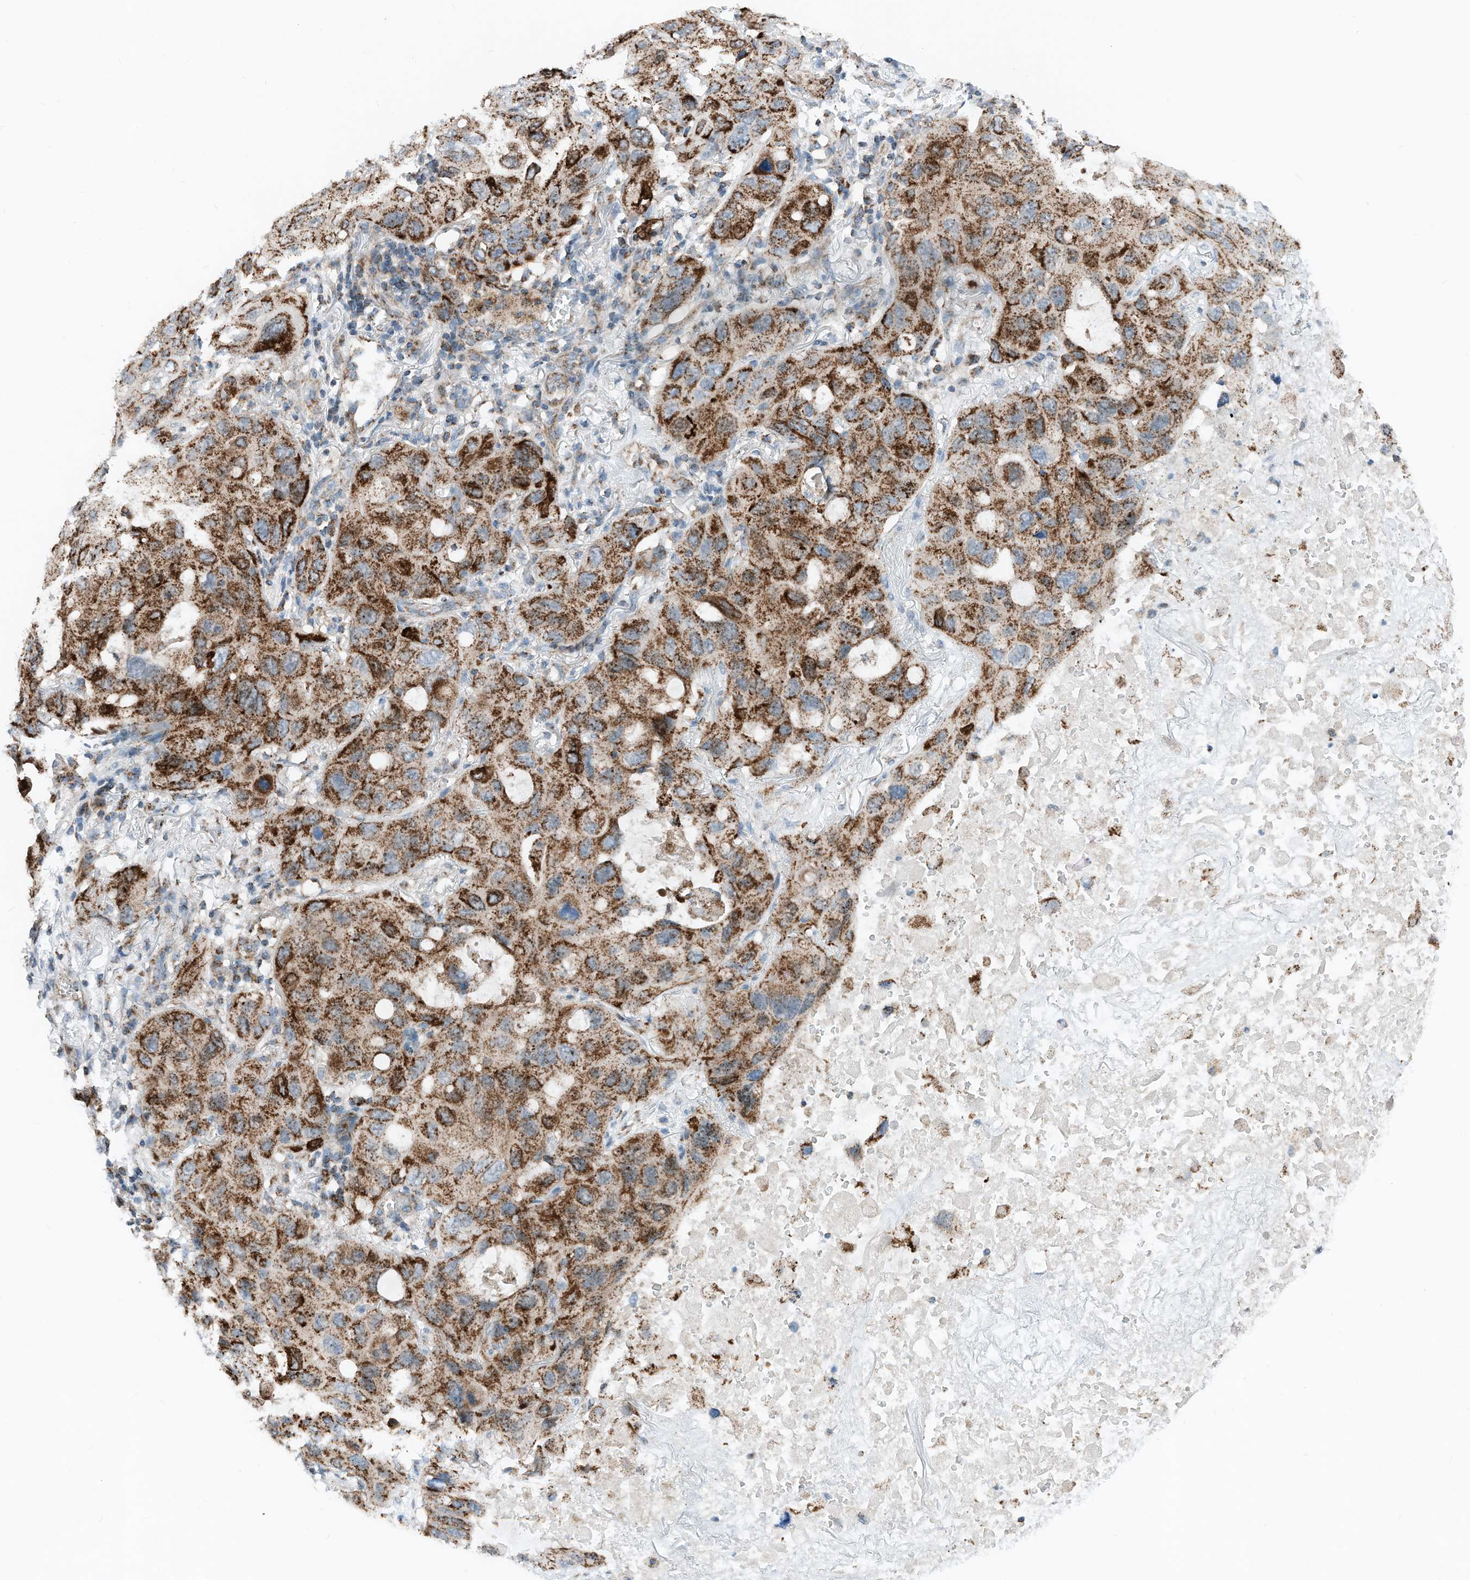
{"staining": {"intensity": "strong", "quantity": ">75%", "location": "cytoplasmic/membranous"}, "tissue": "lung cancer", "cell_type": "Tumor cells", "image_type": "cancer", "snomed": [{"axis": "morphology", "description": "Squamous cell carcinoma, NOS"}, {"axis": "topography", "description": "Lung"}], "caption": "The image shows staining of lung squamous cell carcinoma, revealing strong cytoplasmic/membranous protein positivity (brown color) within tumor cells.", "gene": "RMND1", "patient": {"sex": "female", "age": 73}}